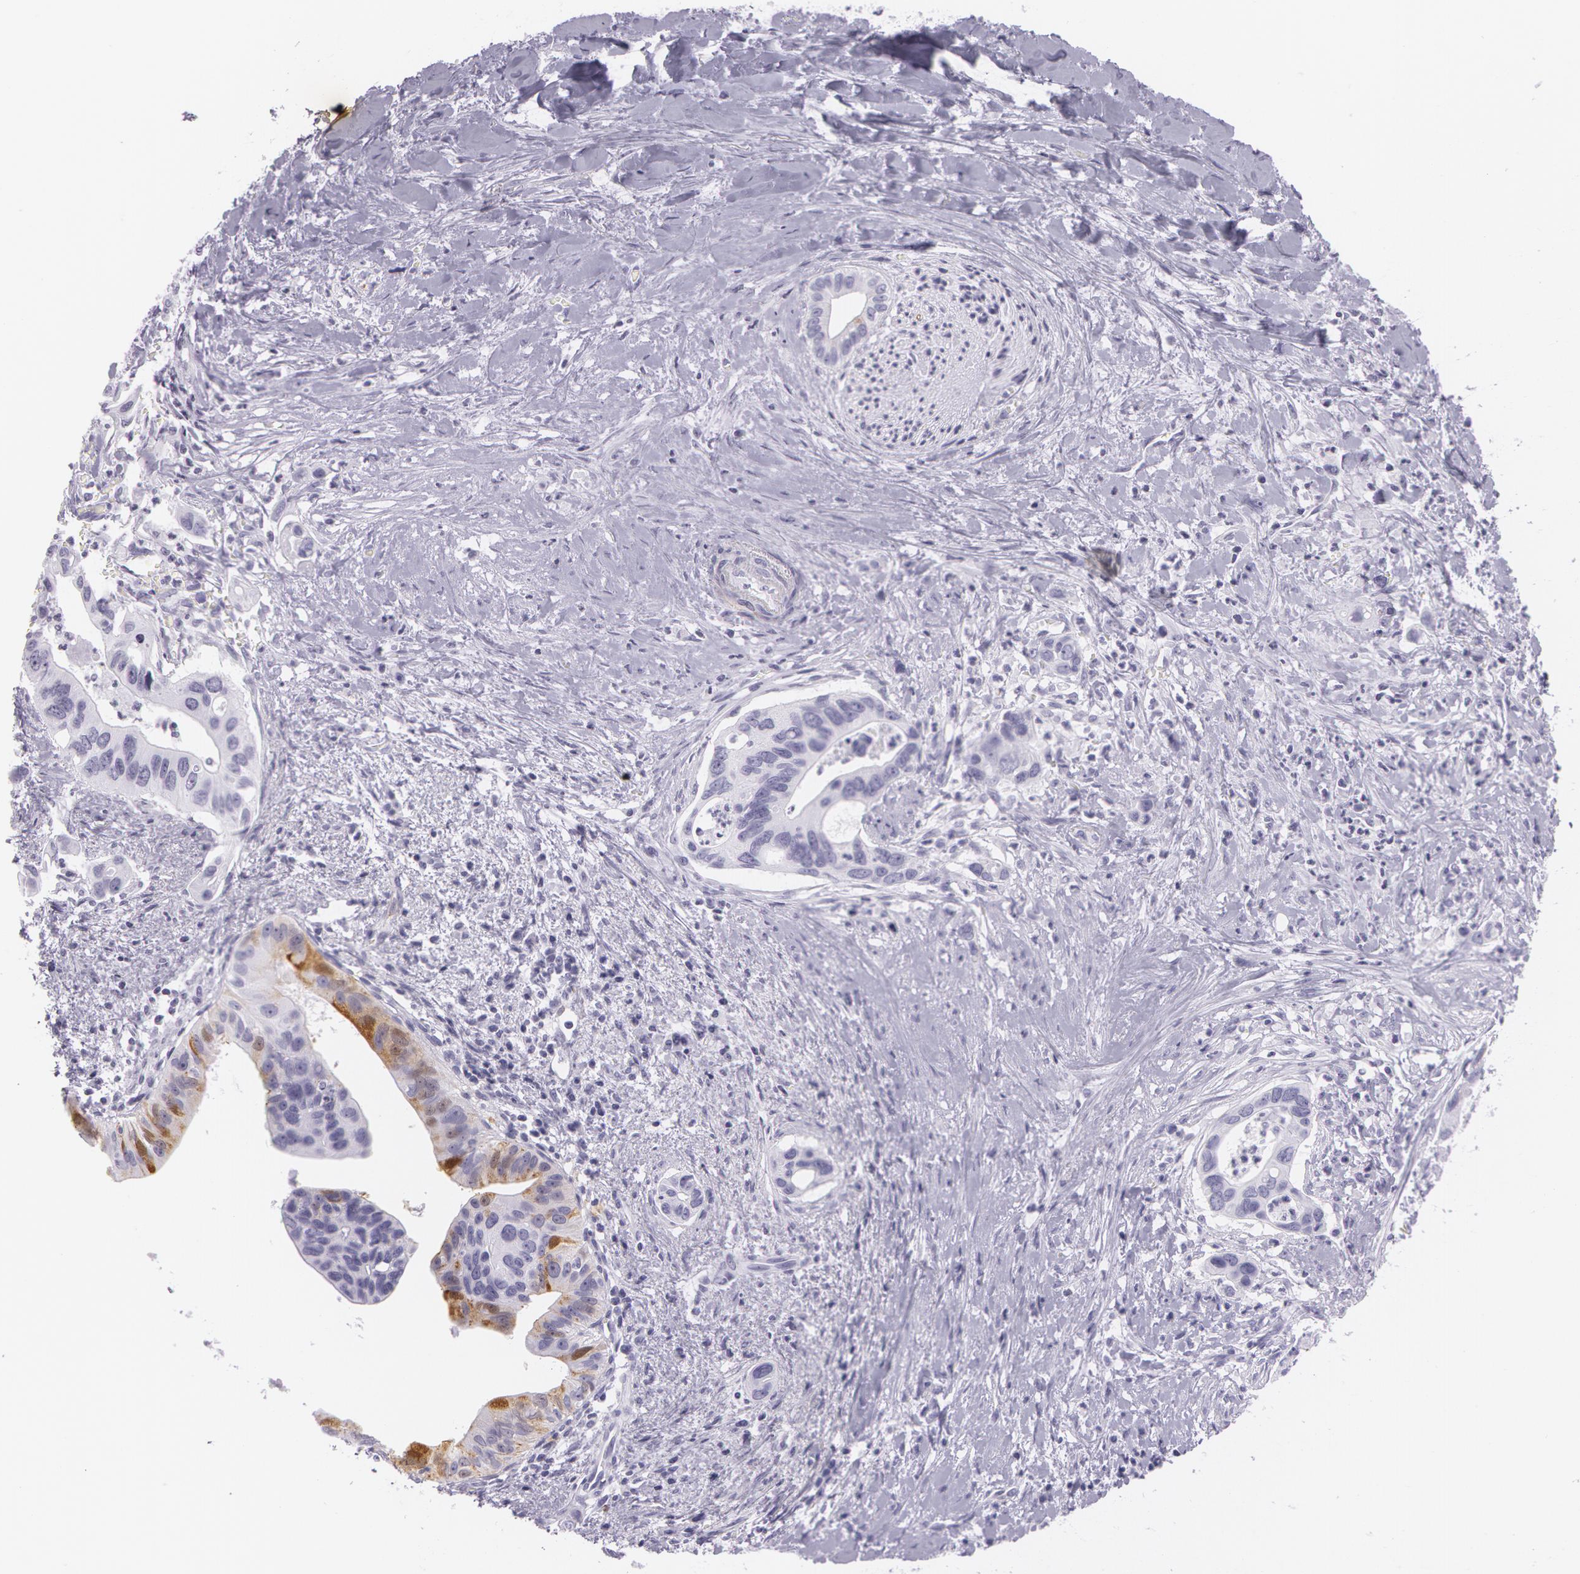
{"staining": {"intensity": "moderate", "quantity": "<25%", "location": "cytoplasmic/membranous,nuclear"}, "tissue": "liver cancer", "cell_type": "Tumor cells", "image_type": "cancer", "snomed": [{"axis": "morphology", "description": "Cholangiocarcinoma"}, {"axis": "topography", "description": "Liver"}], "caption": "Protein staining by IHC exhibits moderate cytoplasmic/membranous and nuclear expression in approximately <25% of tumor cells in liver cancer (cholangiocarcinoma). (IHC, brightfield microscopy, high magnification).", "gene": "SNCG", "patient": {"sex": "female", "age": 65}}